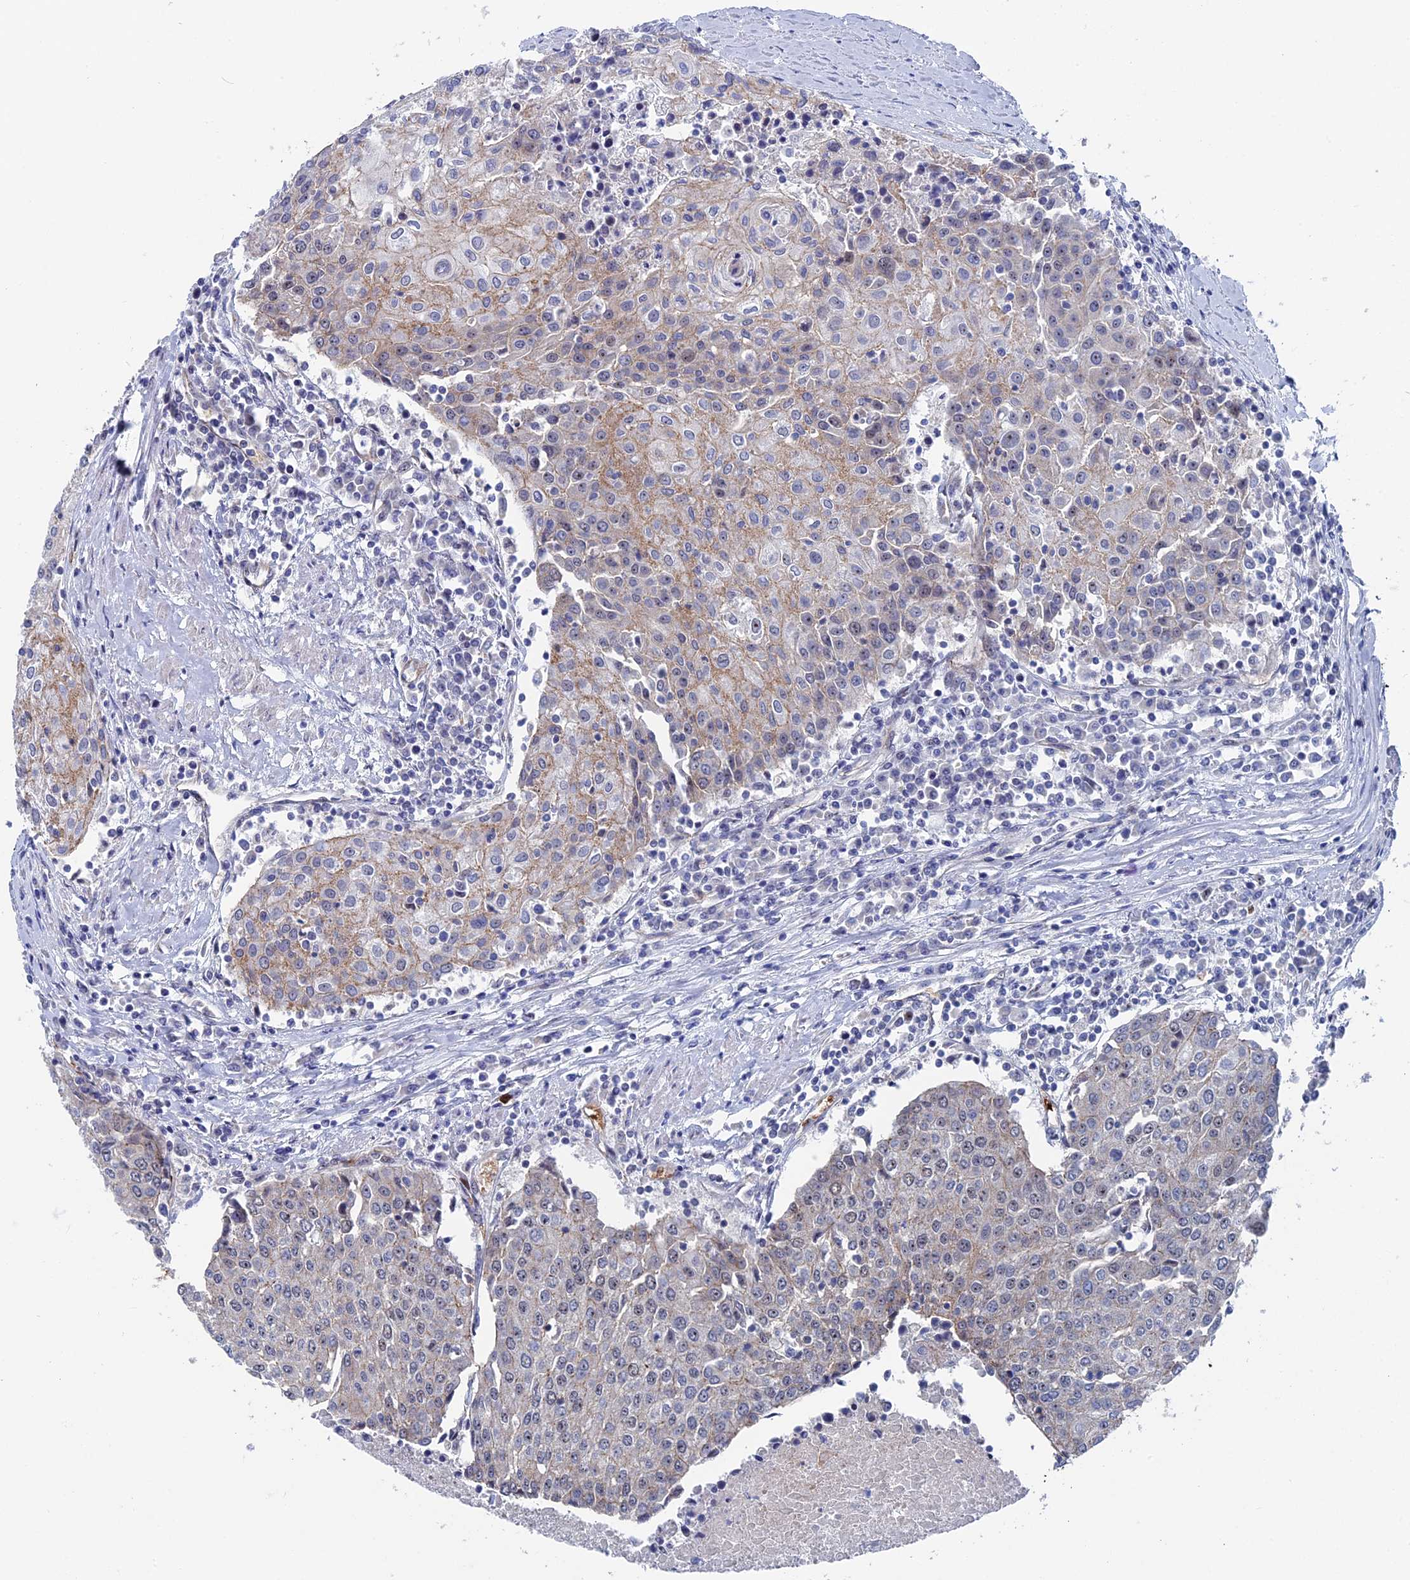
{"staining": {"intensity": "weak", "quantity": "<25%", "location": "cytoplasmic/membranous"}, "tissue": "urothelial cancer", "cell_type": "Tumor cells", "image_type": "cancer", "snomed": [{"axis": "morphology", "description": "Urothelial carcinoma, High grade"}, {"axis": "topography", "description": "Urinary bladder"}], "caption": "Immunohistochemistry (IHC) of human urothelial carcinoma (high-grade) shows no positivity in tumor cells. The staining is performed using DAB (3,3'-diaminobenzidine) brown chromogen with nuclei counter-stained in using hematoxylin.", "gene": "EXOSC9", "patient": {"sex": "female", "age": 85}}